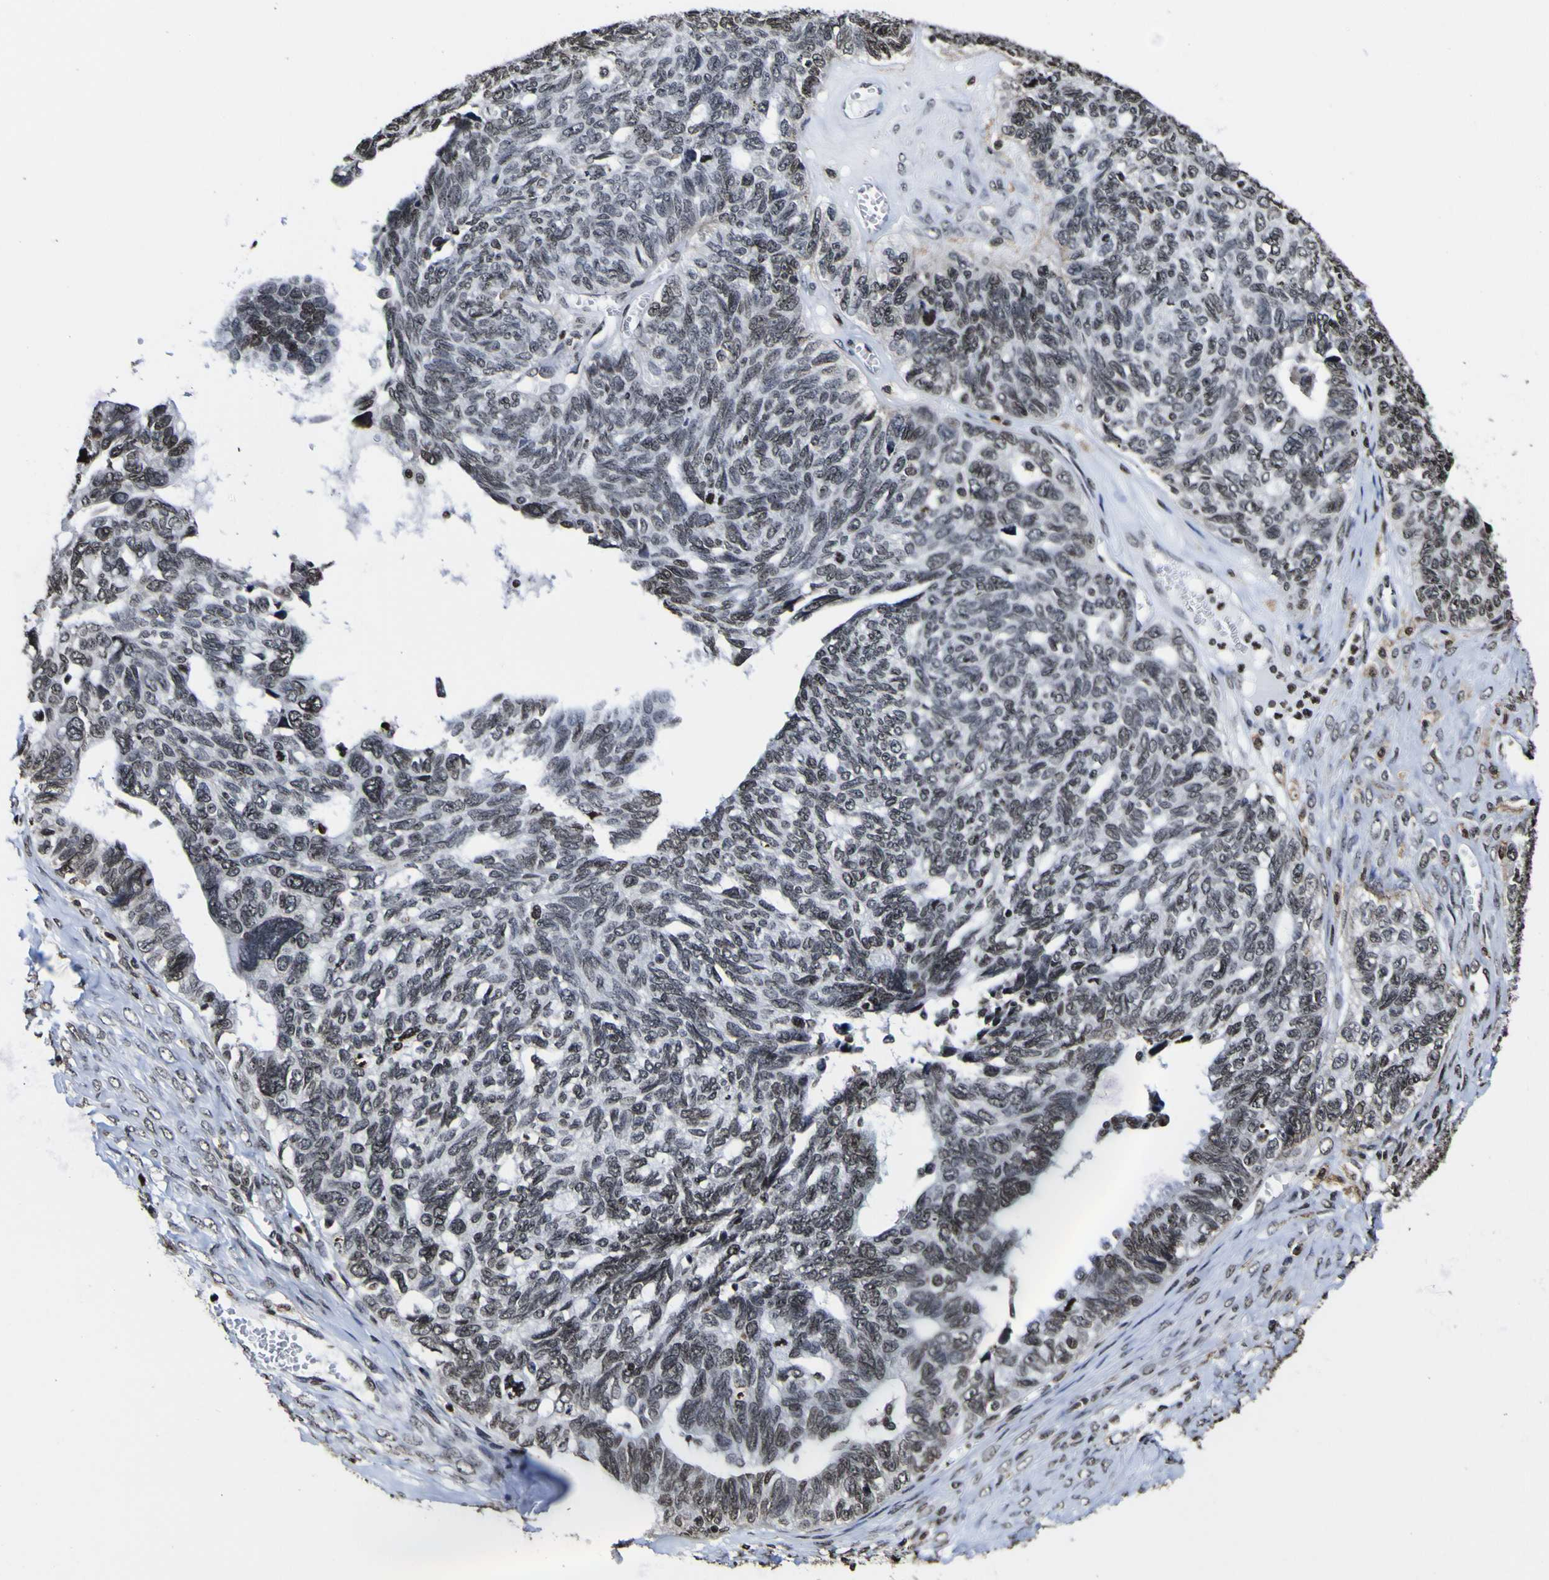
{"staining": {"intensity": "moderate", "quantity": "25%-75%", "location": "nuclear"}, "tissue": "ovarian cancer", "cell_type": "Tumor cells", "image_type": "cancer", "snomed": [{"axis": "morphology", "description": "Cystadenocarcinoma, serous, NOS"}, {"axis": "topography", "description": "Ovary"}], "caption": "This image reveals IHC staining of human ovarian cancer (serous cystadenocarcinoma), with medium moderate nuclear positivity in about 25%-75% of tumor cells.", "gene": "PIAS1", "patient": {"sex": "female", "age": 79}}